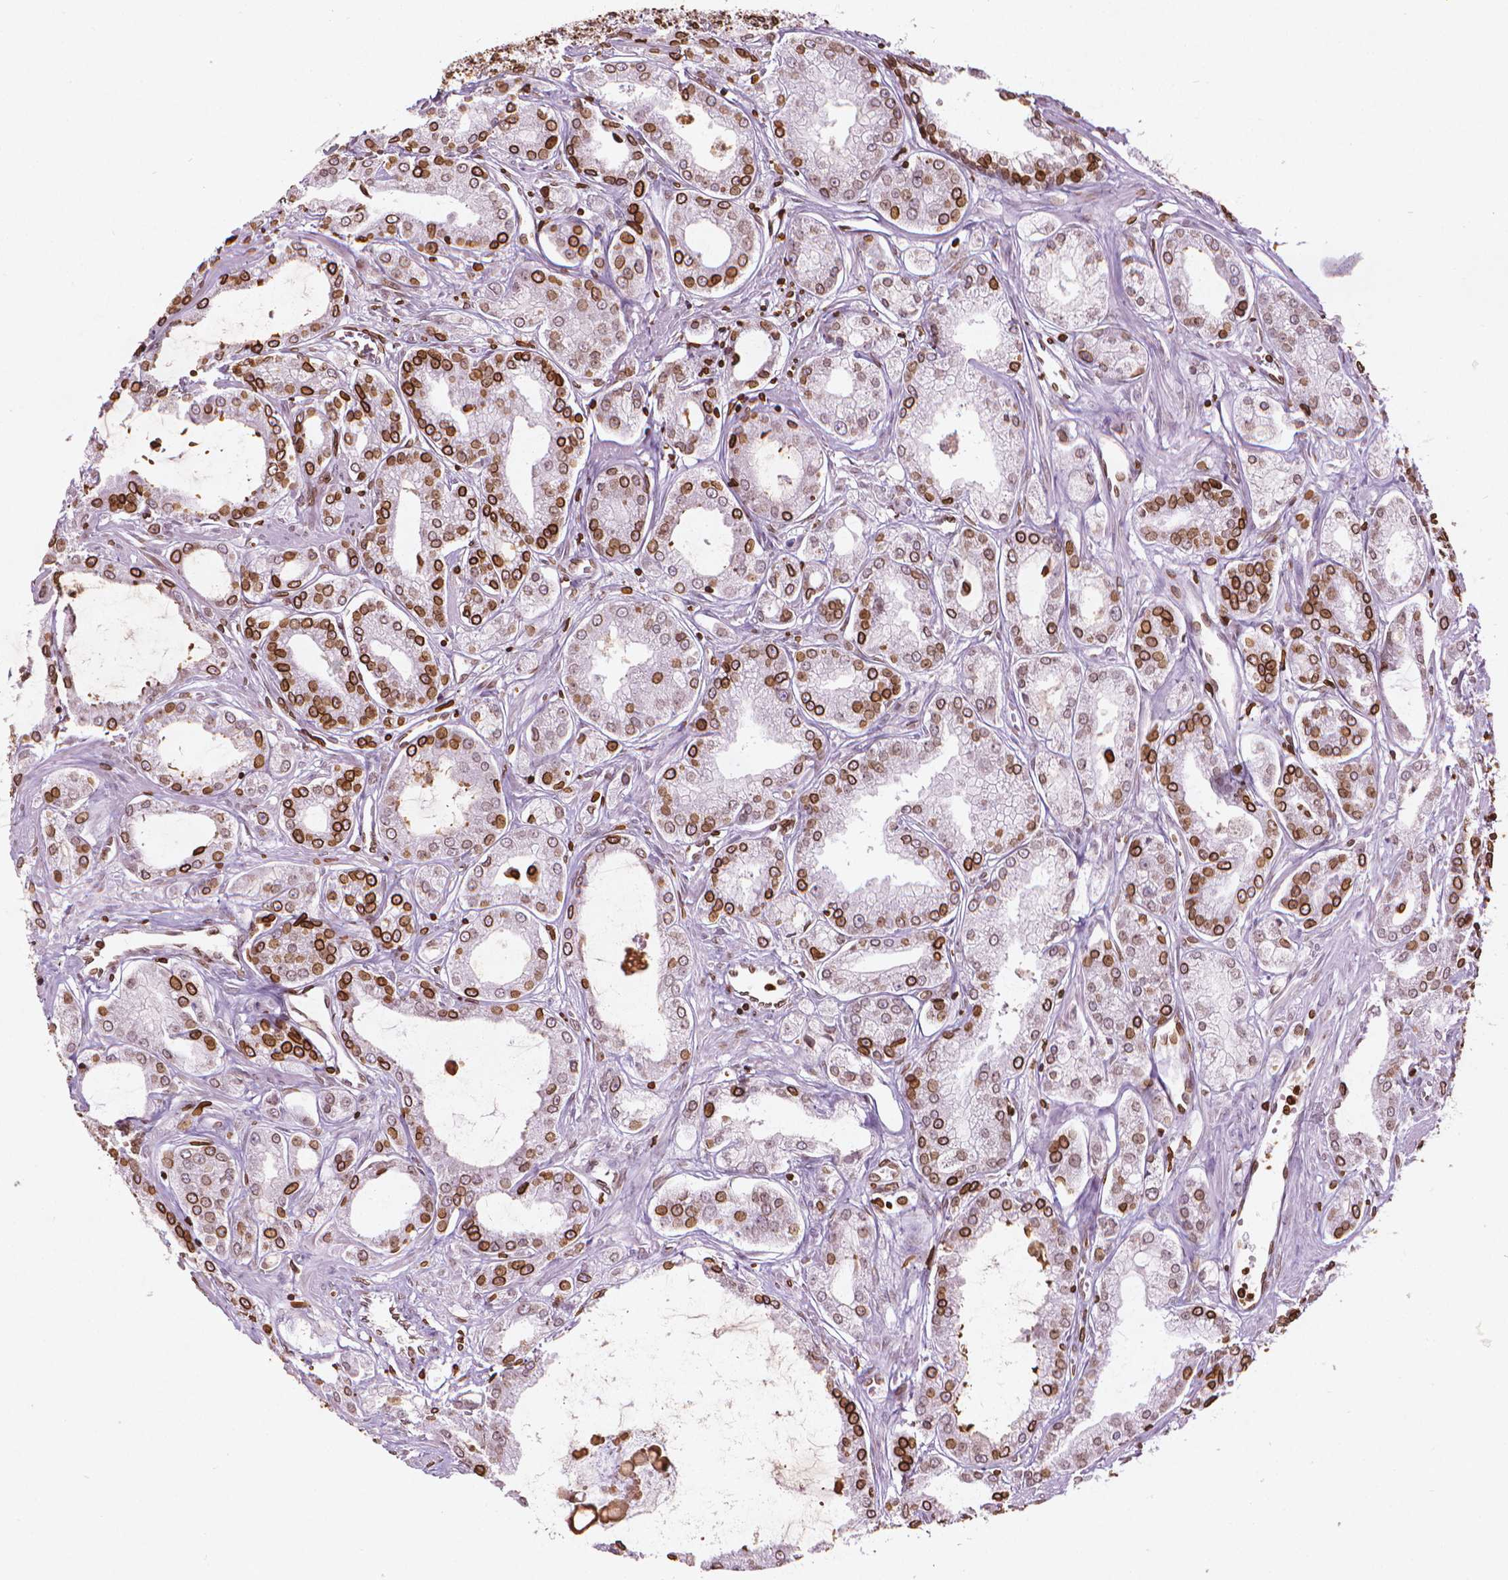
{"staining": {"intensity": "strong", "quantity": "25%-75%", "location": "cytoplasmic/membranous,nuclear"}, "tissue": "prostate cancer", "cell_type": "Tumor cells", "image_type": "cancer", "snomed": [{"axis": "morphology", "description": "Adenocarcinoma, NOS"}, {"axis": "topography", "description": "Prostate"}], "caption": "The immunohistochemical stain highlights strong cytoplasmic/membranous and nuclear staining in tumor cells of prostate cancer (adenocarcinoma) tissue. The protein of interest is shown in brown color, while the nuclei are stained blue.", "gene": "LMNB1", "patient": {"sex": "male", "age": 71}}